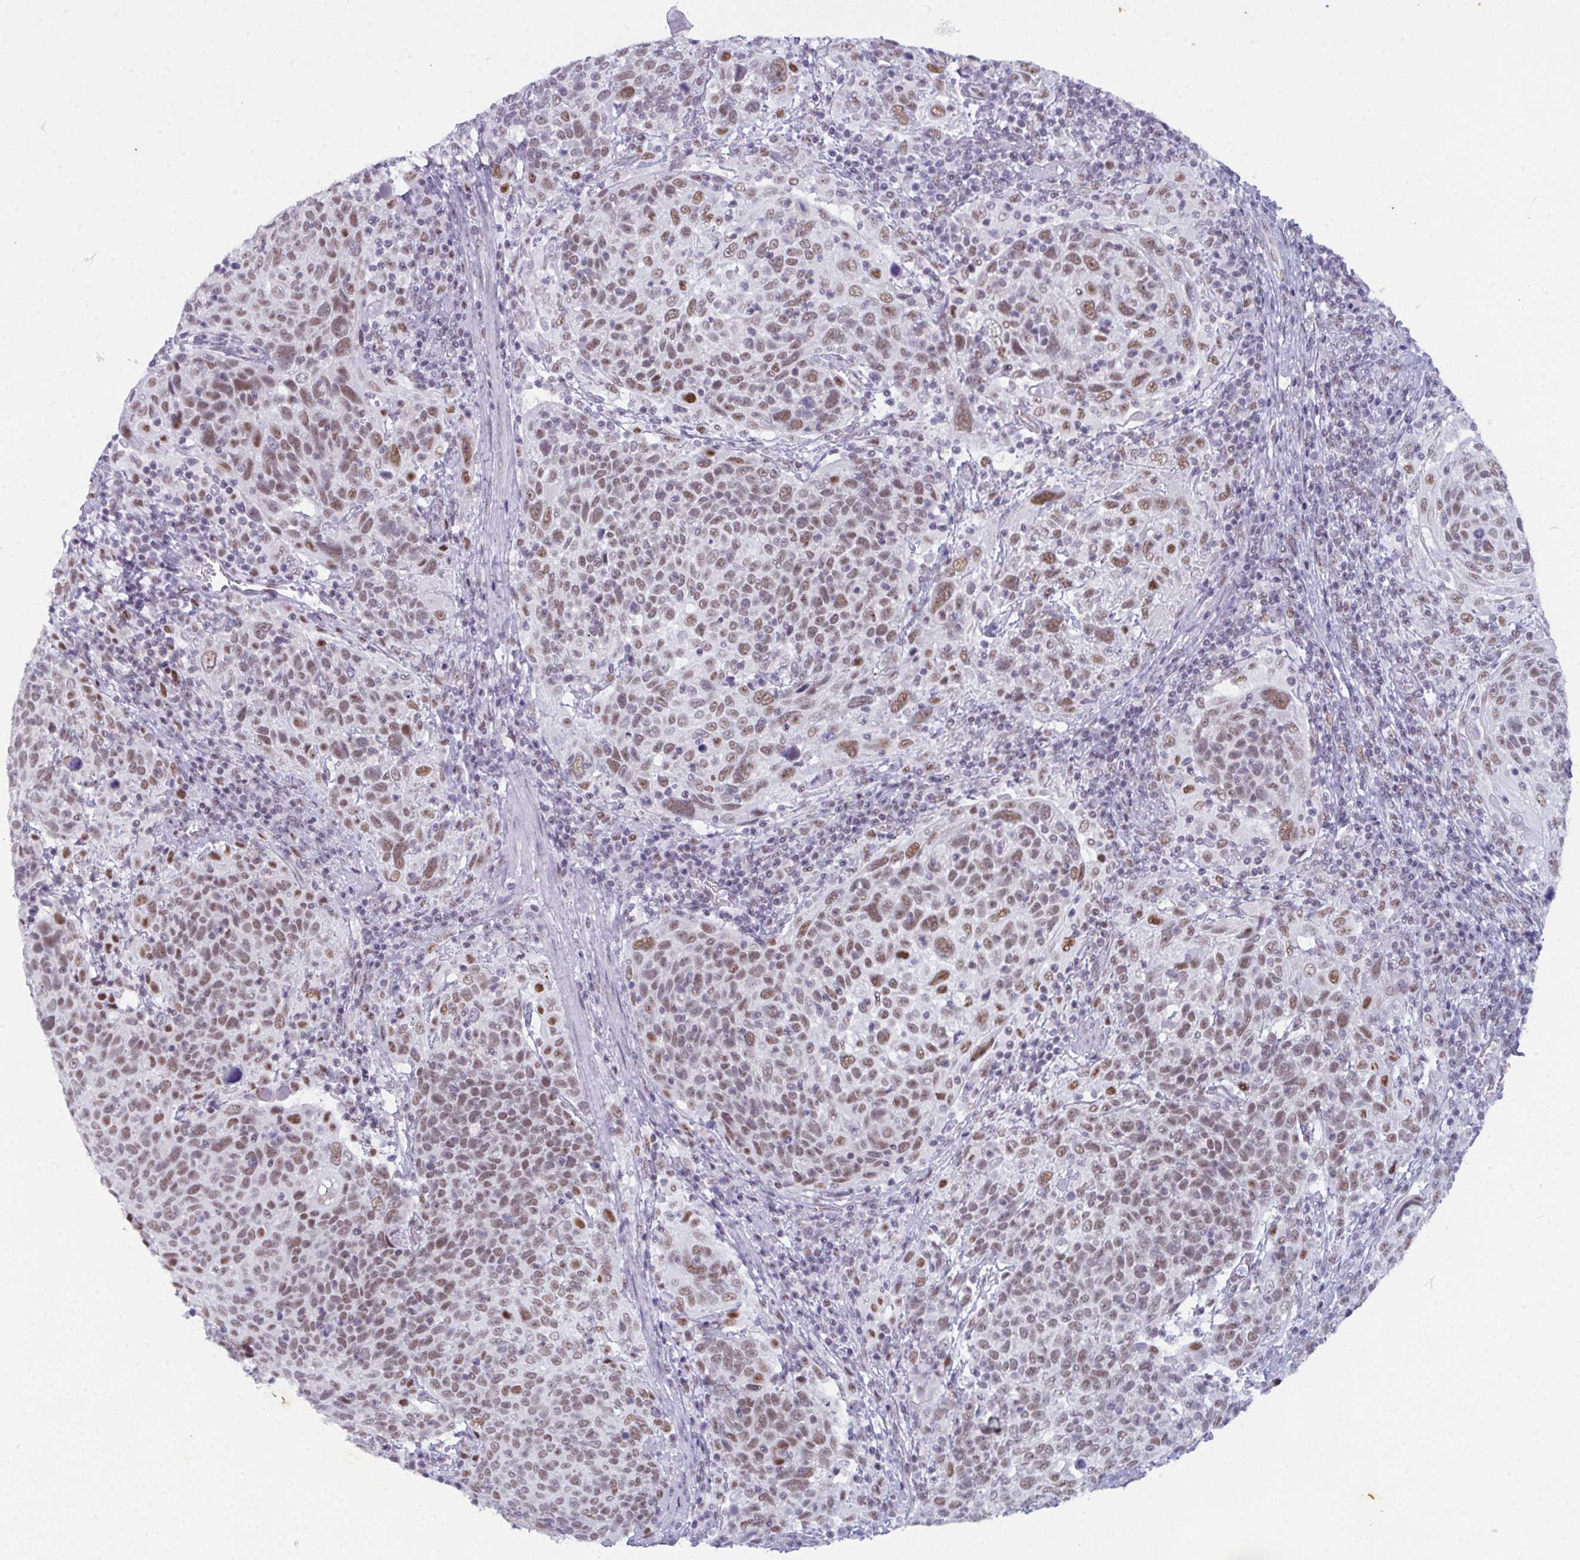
{"staining": {"intensity": "moderate", "quantity": ">75%", "location": "nuclear"}, "tissue": "cervical cancer", "cell_type": "Tumor cells", "image_type": "cancer", "snomed": [{"axis": "morphology", "description": "Squamous cell carcinoma, NOS"}, {"axis": "topography", "description": "Cervix"}], "caption": "Immunohistochemical staining of cervical cancer (squamous cell carcinoma) reveals medium levels of moderate nuclear staining in about >75% of tumor cells. (IHC, brightfield microscopy, high magnification).", "gene": "RBM7", "patient": {"sex": "female", "age": 61}}